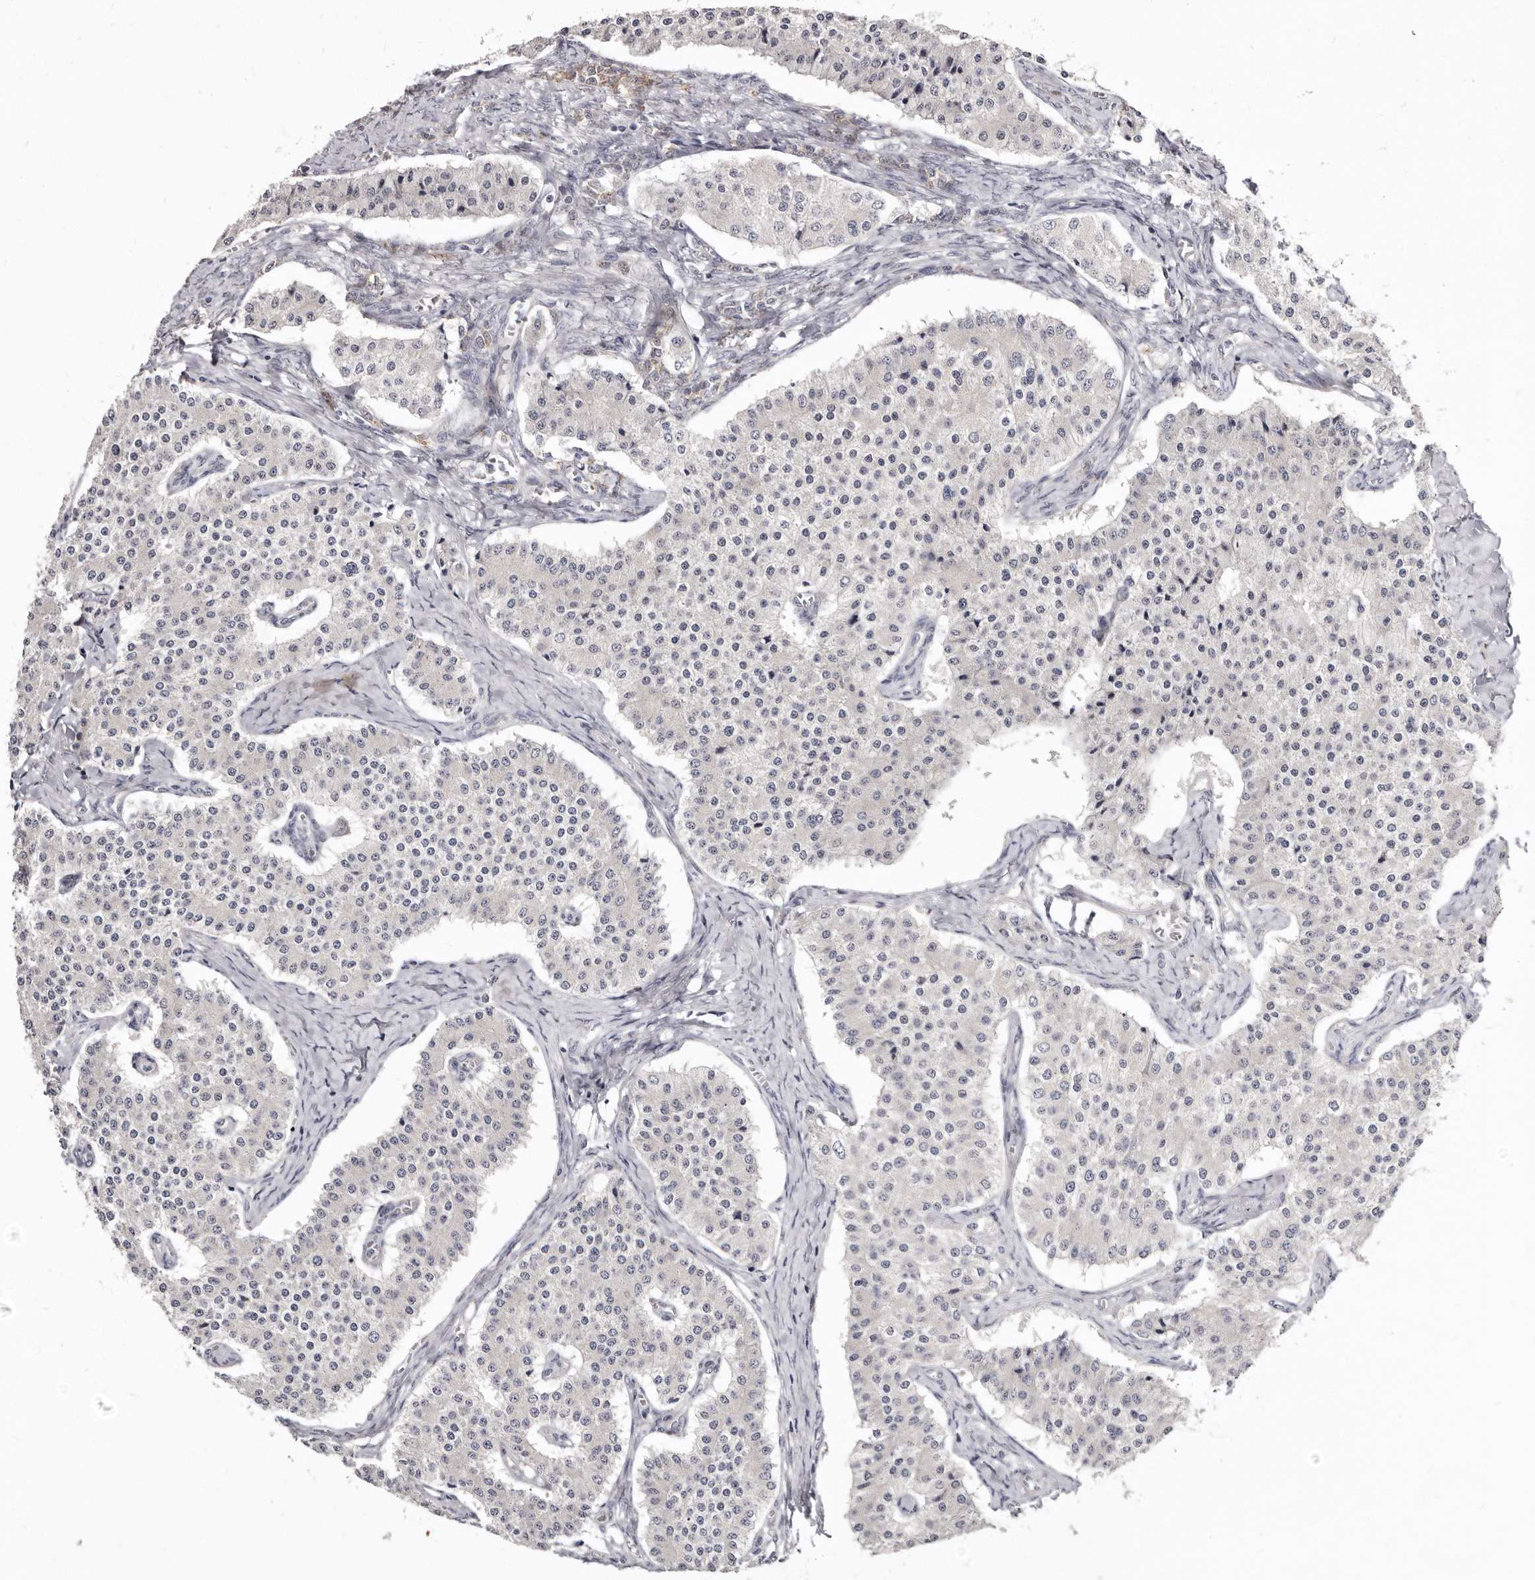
{"staining": {"intensity": "negative", "quantity": "none", "location": "none"}, "tissue": "carcinoid", "cell_type": "Tumor cells", "image_type": "cancer", "snomed": [{"axis": "morphology", "description": "Carcinoid, malignant, NOS"}, {"axis": "topography", "description": "Colon"}], "caption": "This is a image of immunohistochemistry staining of malignant carcinoid, which shows no positivity in tumor cells.", "gene": "KLHL4", "patient": {"sex": "female", "age": 52}}